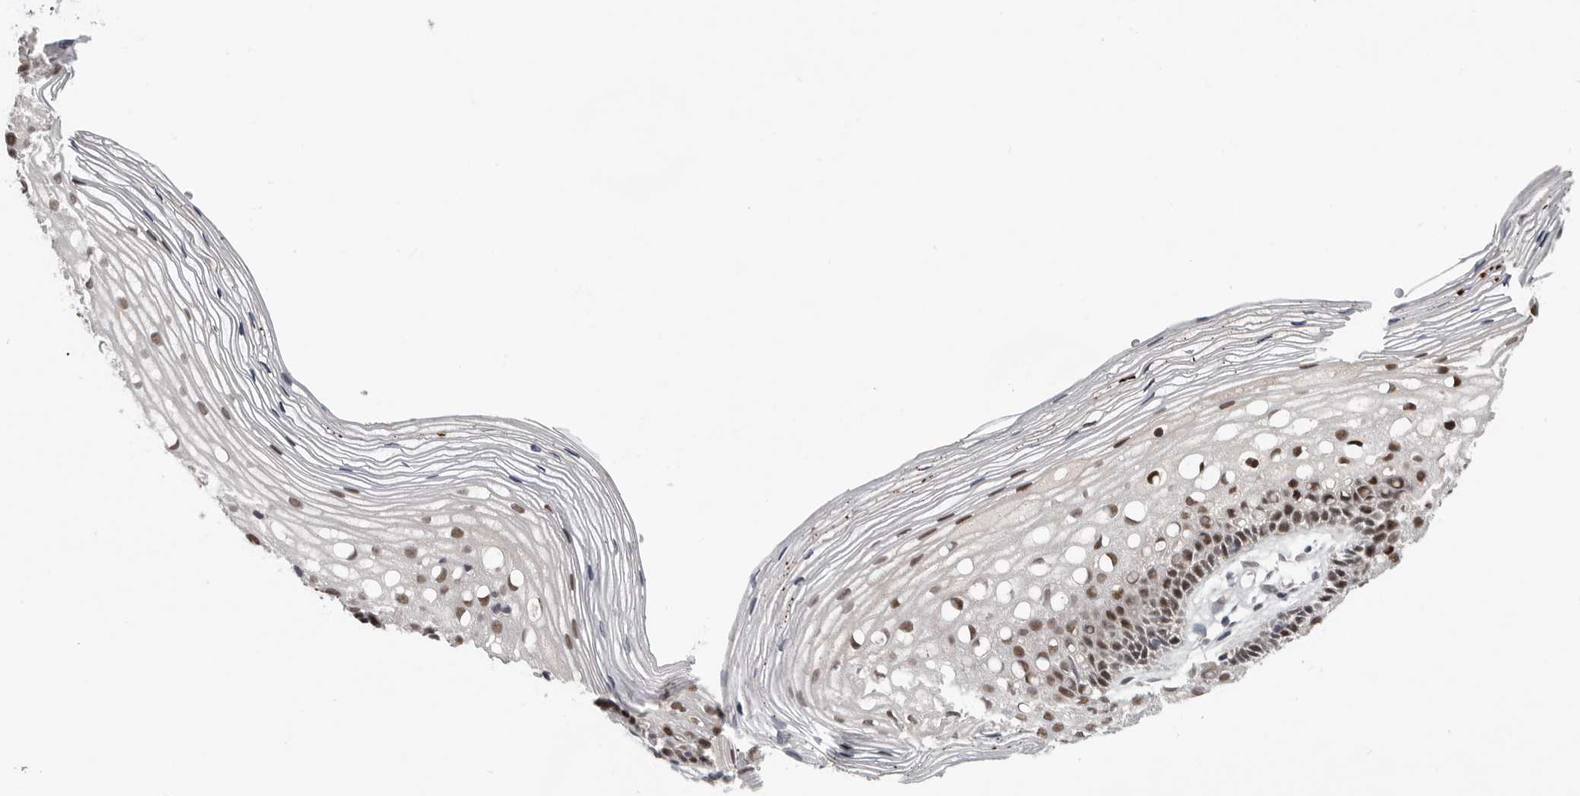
{"staining": {"intensity": "negative", "quantity": "none", "location": "none"}, "tissue": "cervix", "cell_type": "Glandular cells", "image_type": "normal", "snomed": [{"axis": "morphology", "description": "Normal tissue, NOS"}, {"axis": "topography", "description": "Cervix"}], "caption": "This photomicrograph is of normal cervix stained with IHC to label a protein in brown with the nuclei are counter-stained blue. There is no expression in glandular cells.", "gene": "BRCA2", "patient": {"sex": "female", "age": 27}}